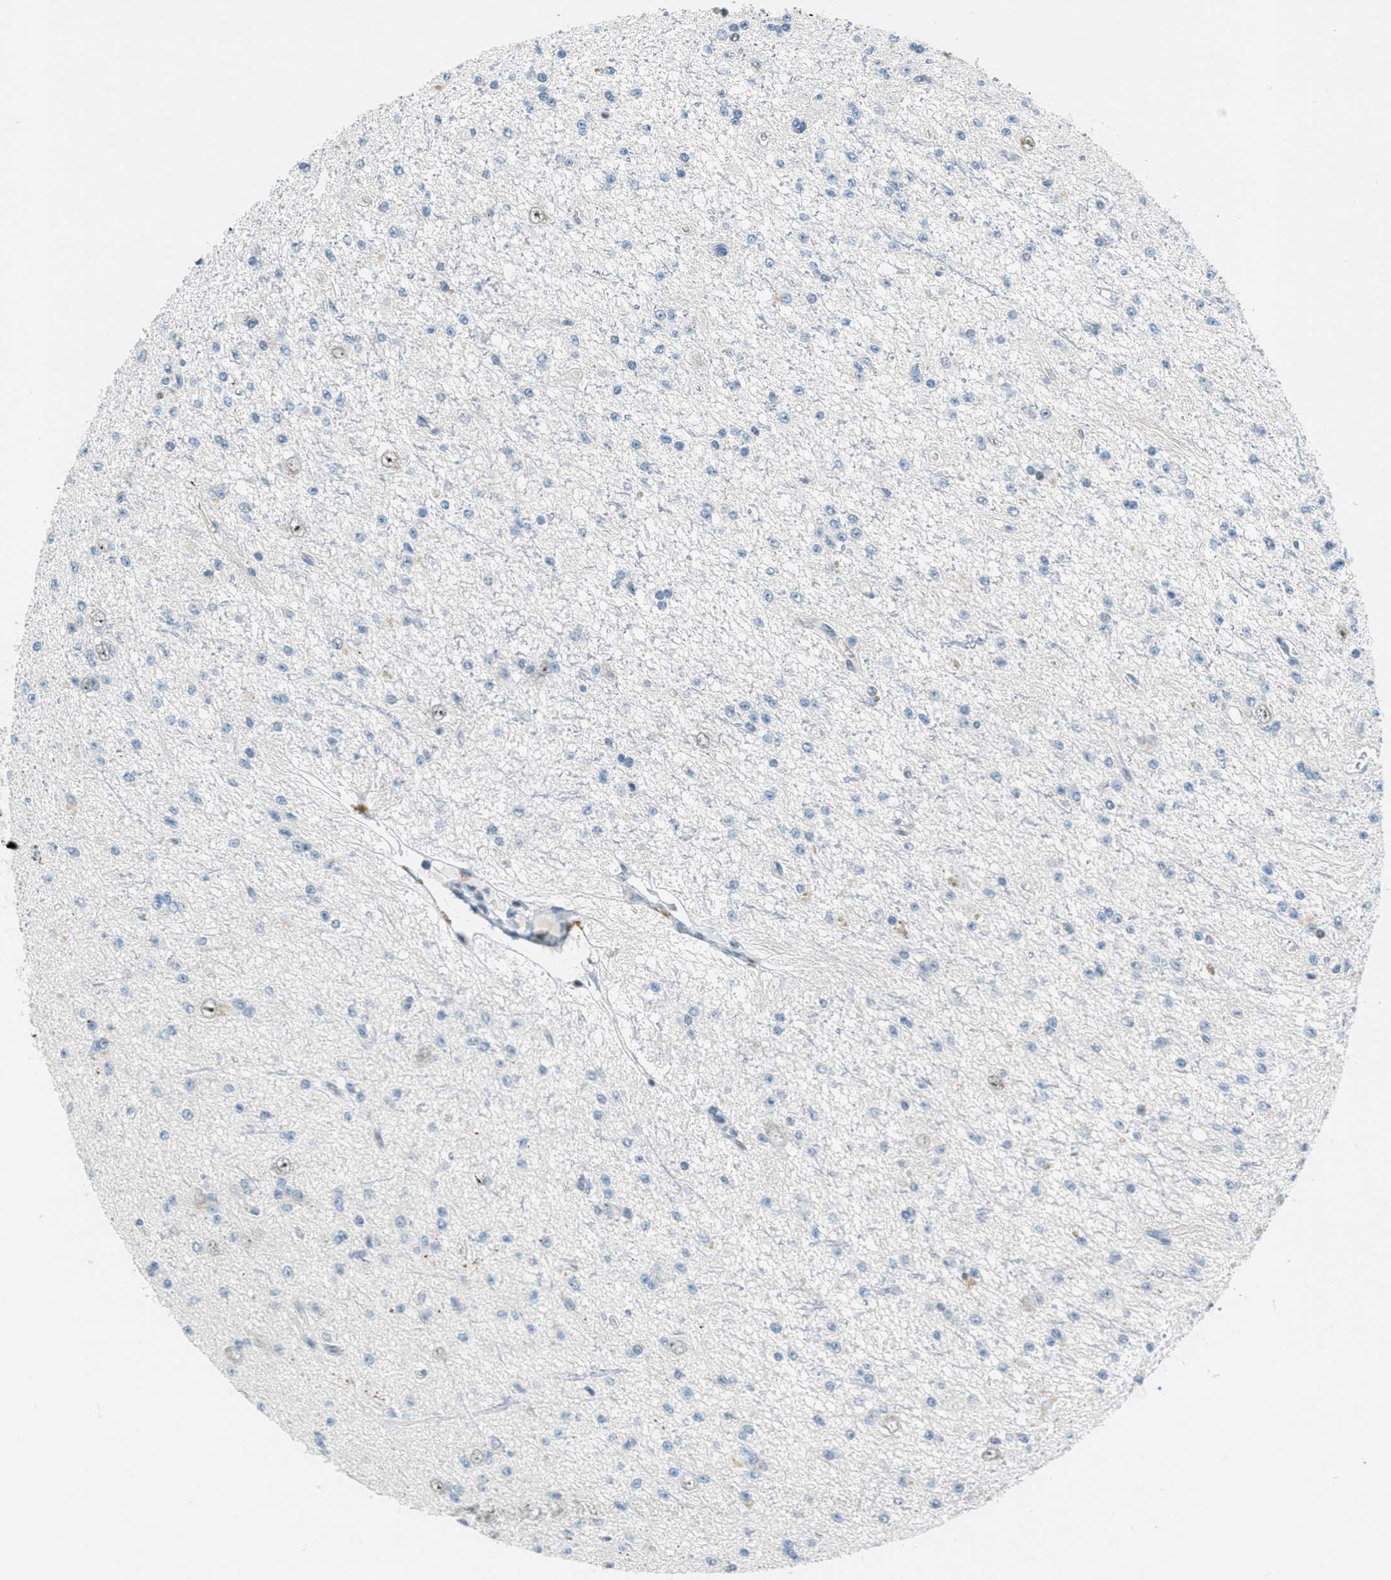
{"staining": {"intensity": "negative", "quantity": "none", "location": "none"}, "tissue": "glioma", "cell_type": "Tumor cells", "image_type": "cancer", "snomed": [{"axis": "morphology", "description": "Glioma, malignant, Low grade"}, {"axis": "topography", "description": "Brain"}], "caption": "This photomicrograph is of low-grade glioma (malignant) stained with immunohistochemistry (IHC) to label a protein in brown with the nuclei are counter-stained blue. There is no expression in tumor cells.", "gene": "ZDHHC23", "patient": {"sex": "male", "age": 38}}